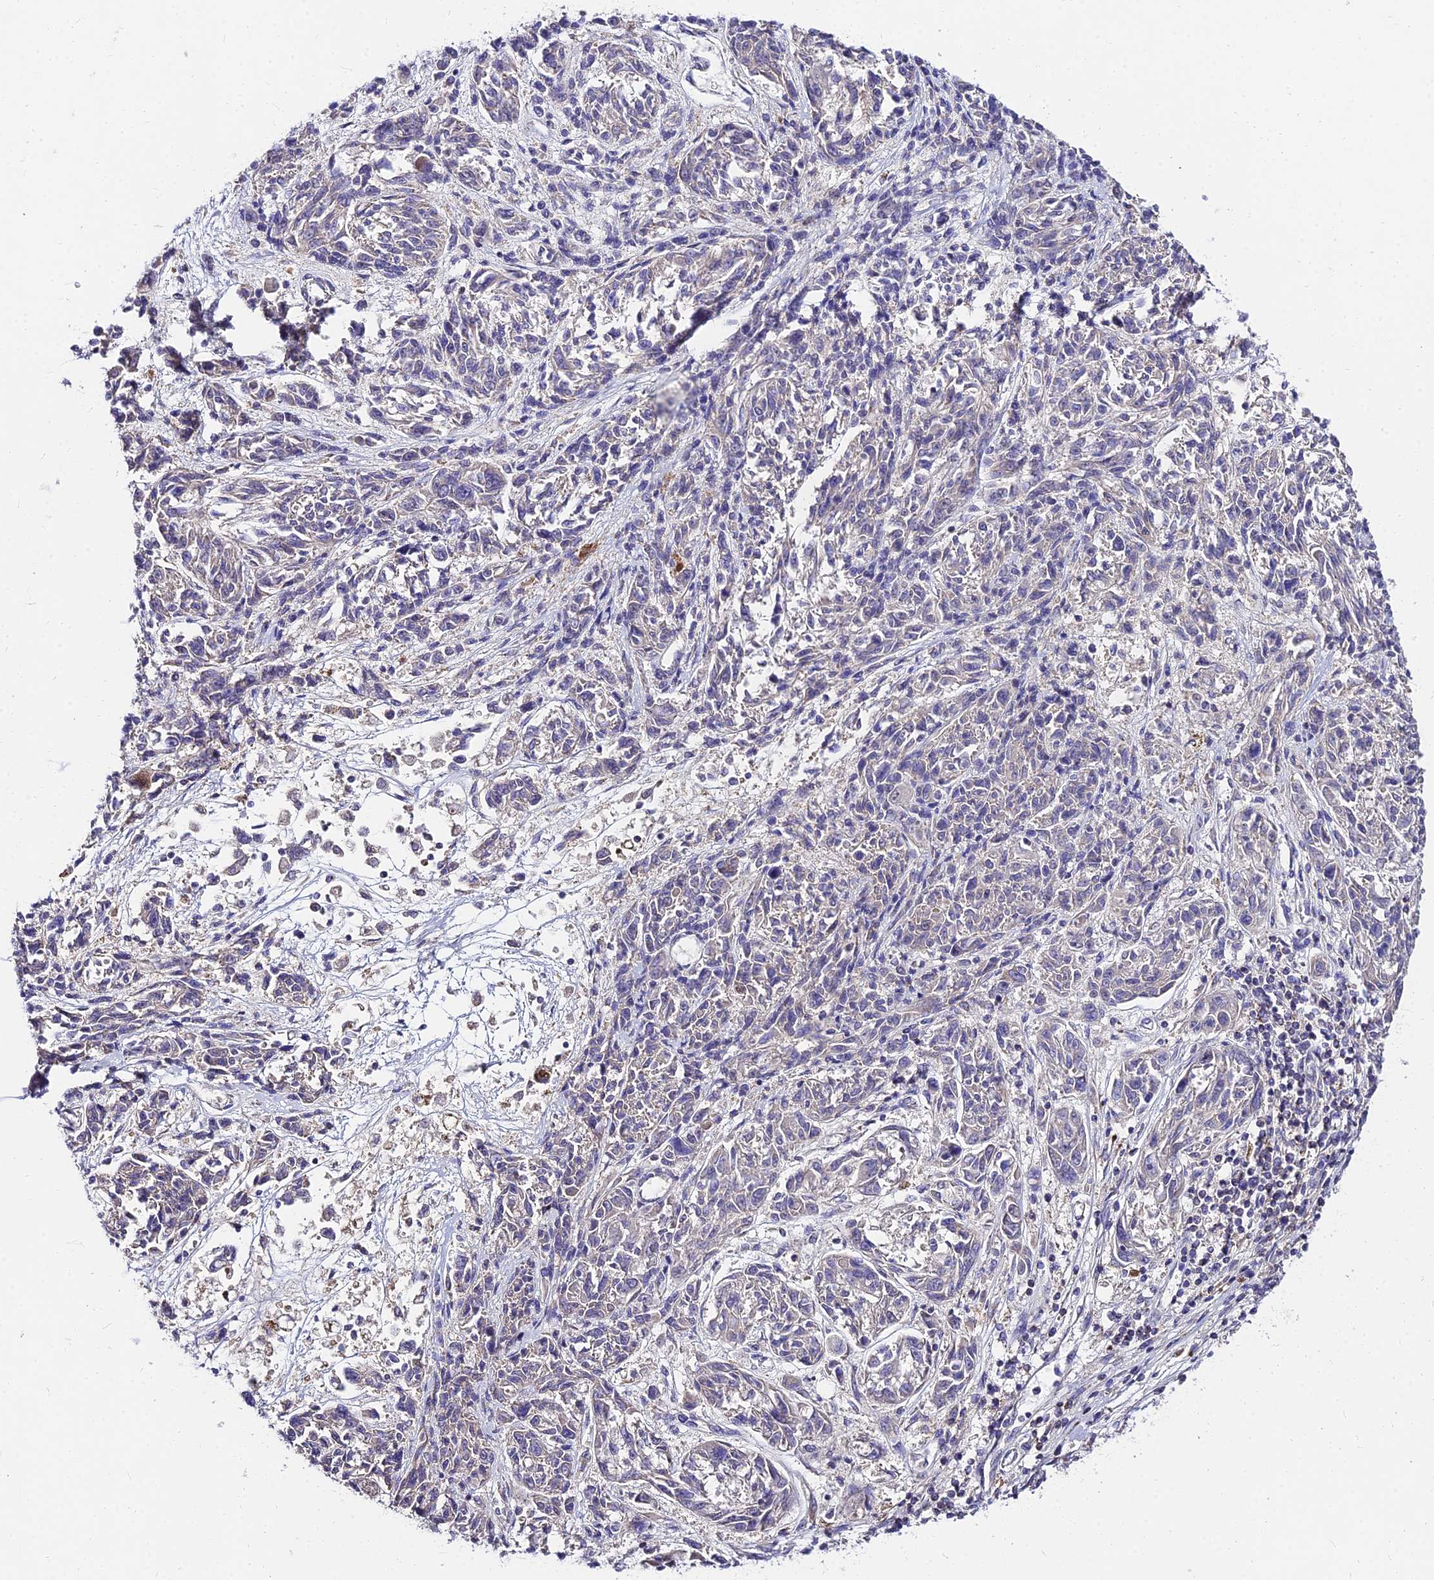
{"staining": {"intensity": "negative", "quantity": "none", "location": "none"}, "tissue": "melanoma", "cell_type": "Tumor cells", "image_type": "cancer", "snomed": [{"axis": "morphology", "description": "Malignant melanoma, NOS"}, {"axis": "topography", "description": "Skin"}], "caption": "High power microscopy image of an immunohistochemistry (IHC) photomicrograph of melanoma, revealing no significant expression in tumor cells.", "gene": "C6orf132", "patient": {"sex": "male", "age": 53}}